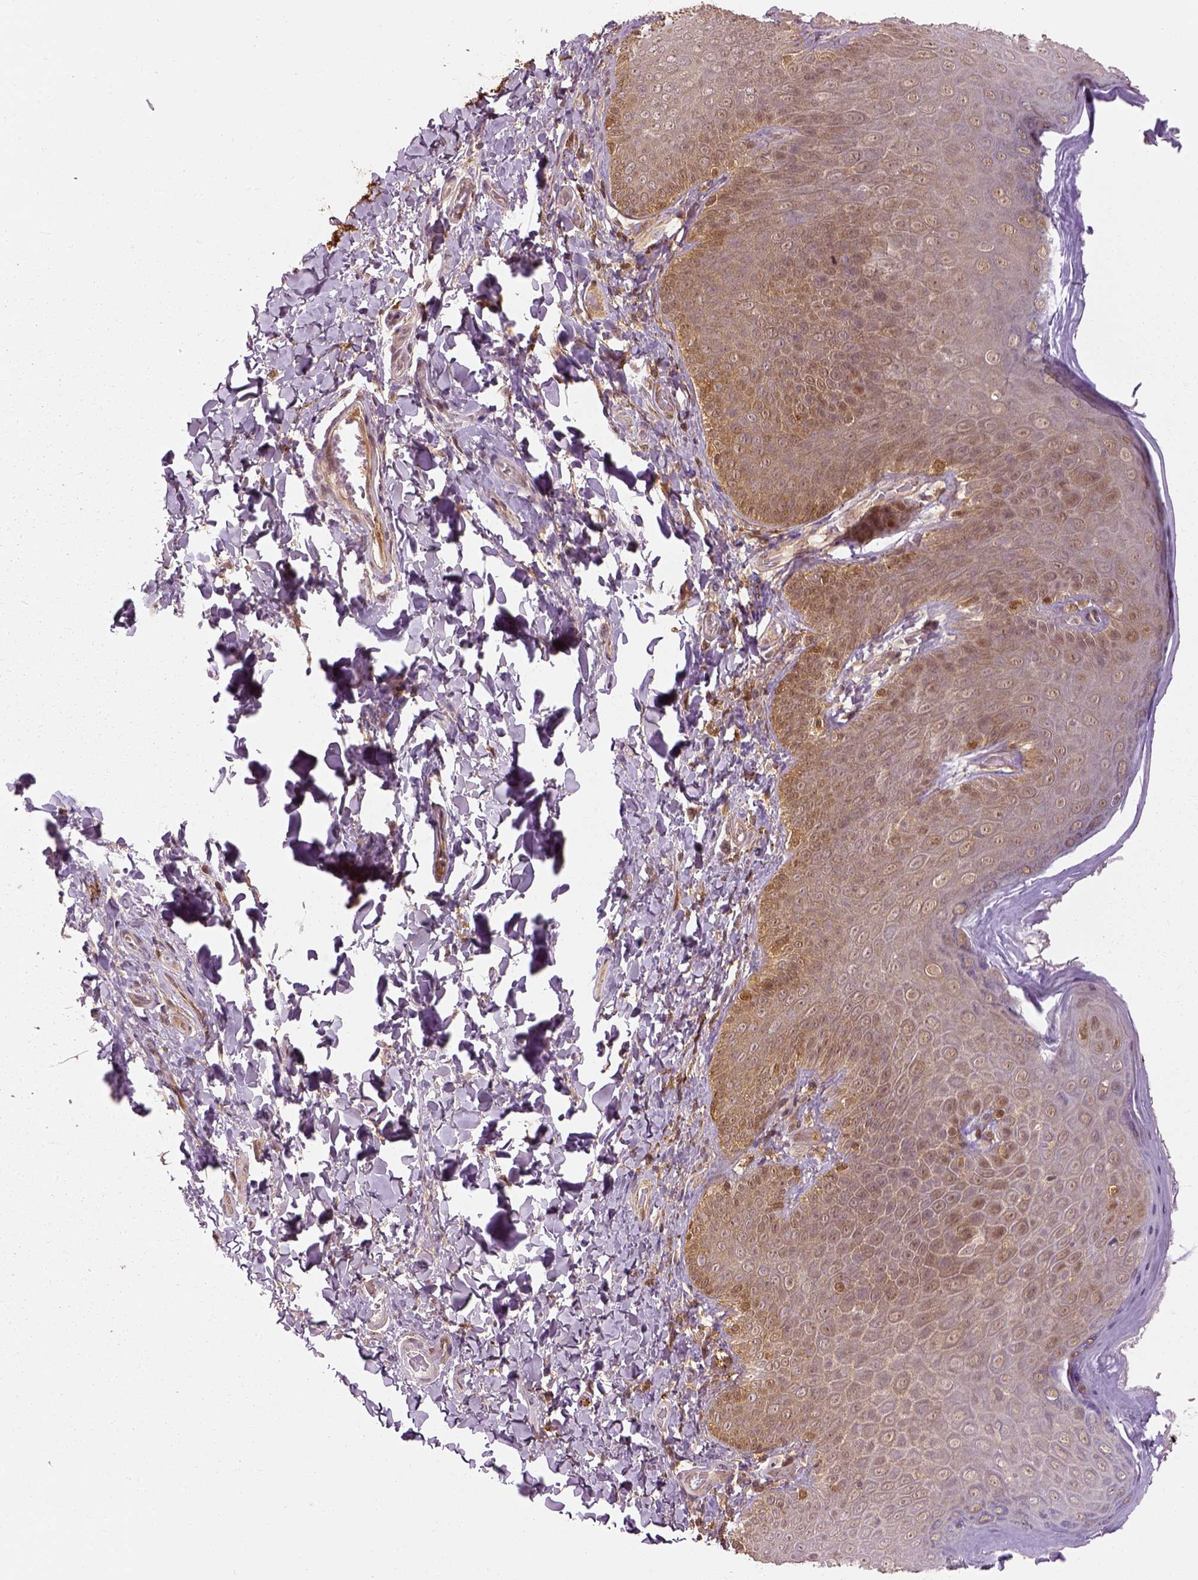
{"staining": {"intensity": "moderate", "quantity": ">75%", "location": "cytoplasmic/membranous,nuclear"}, "tissue": "skin", "cell_type": "Epidermal cells", "image_type": "normal", "snomed": [{"axis": "morphology", "description": "Normal tissue, NOS"}, {"axis": "topography", "description": "Anal"}], "caption": "Skin stained with a brown dye reveals moderate cytoplasmic/membranous,nuclear positive staining in about >75% of epidermal cells.", "gene": "GPI", "patient": {"sex": "male", "age": 53}}